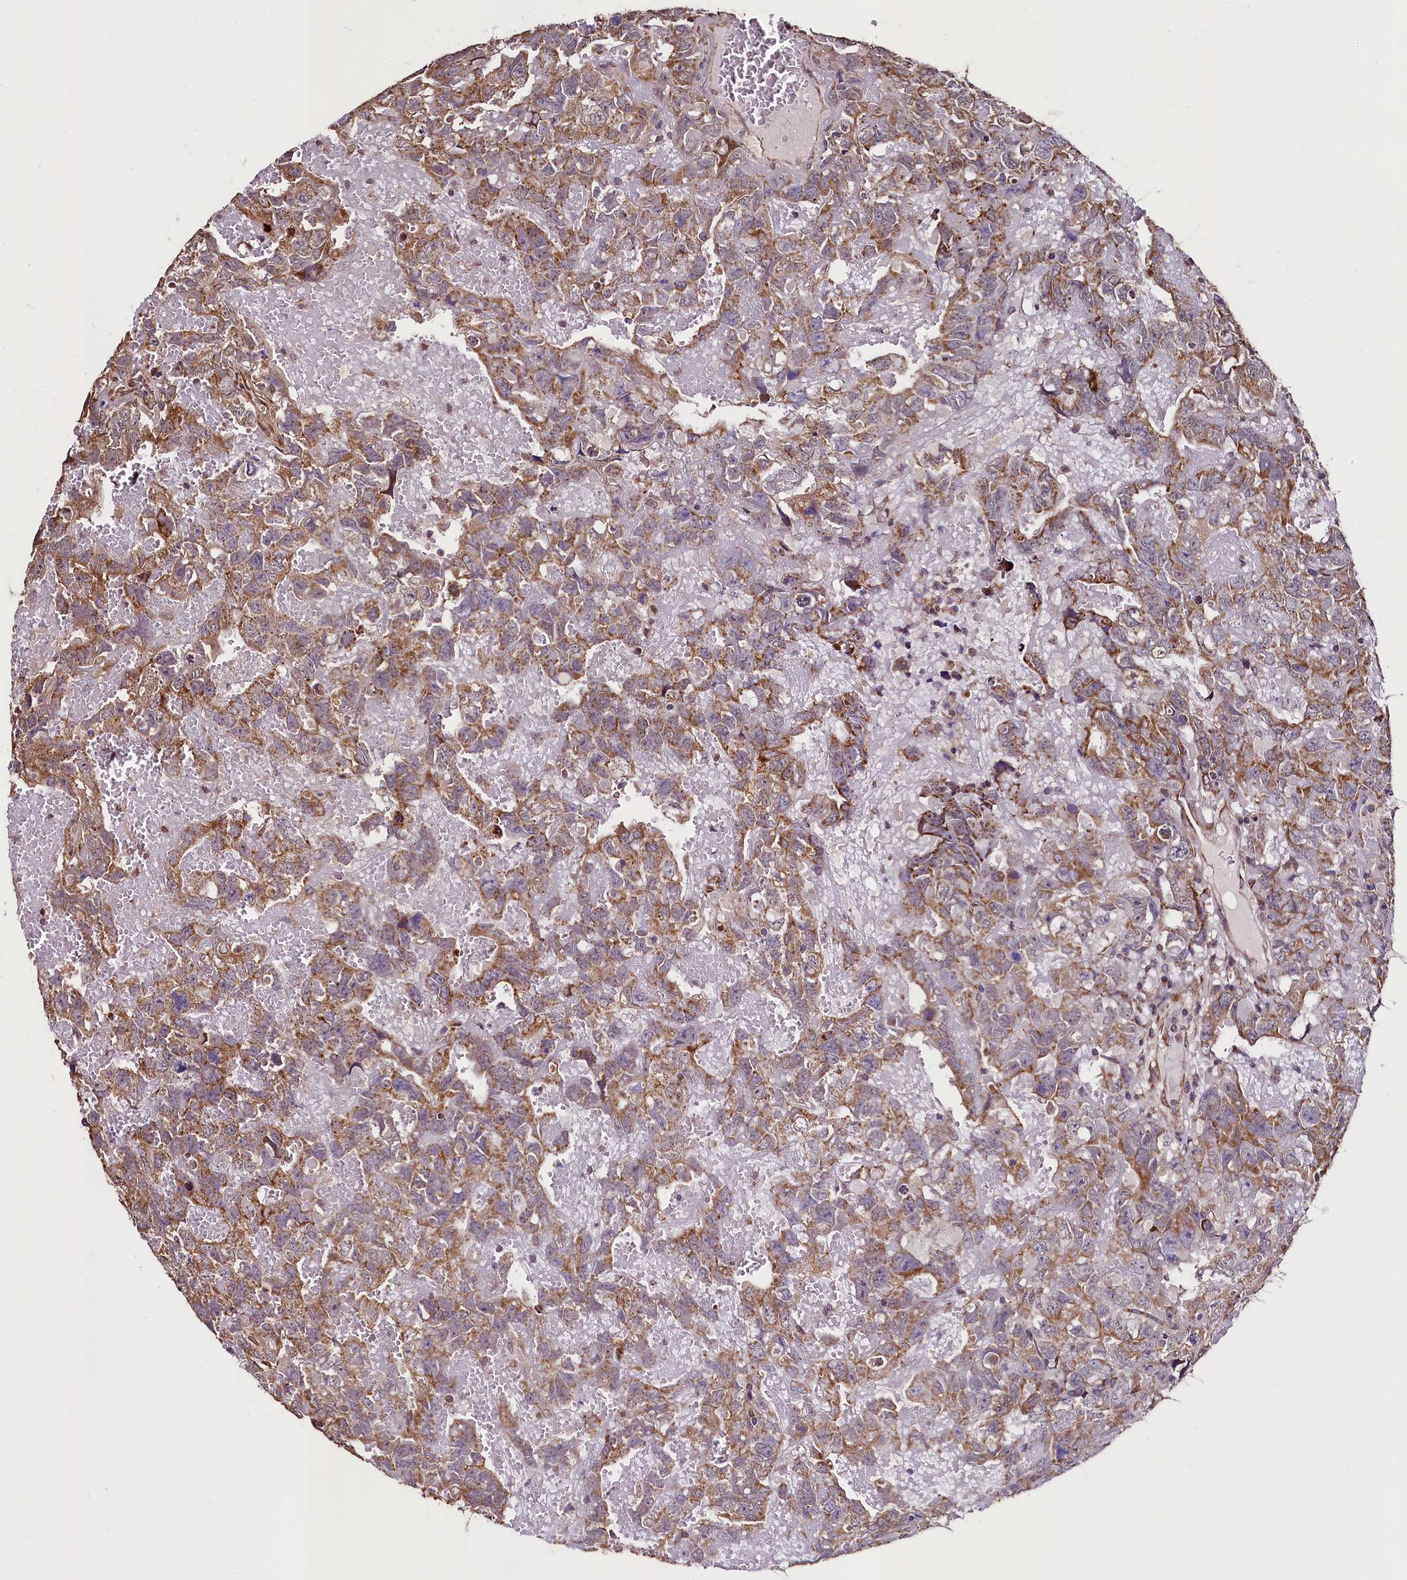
{"staining": {"intensity": "moderate", "quantity": ">75%", "location": "cytoplasmic/membranous"}, "tissue": "testis cancer", "cell_type": "Tumor cells", "image_type": "cancer", "snomed": [{"axis": "morphology", "description": "Carcinoma, Embryonal, NOS"}, {"axis": "topography", "description": "Testis"}], "caption": "DAB (3,3'-diaminobenzidine) immunohistochemical staining of testis cancer reveals moderate cytoplasmic/membranous protein expression in approximately >75% of tumor cells. (Stains: DAB in brown, nuclei in blue, Microscopy: brightfield microscopy at high magnification).", "gene": "RBFA", "patient": {"sex": "male", "age": 45}}